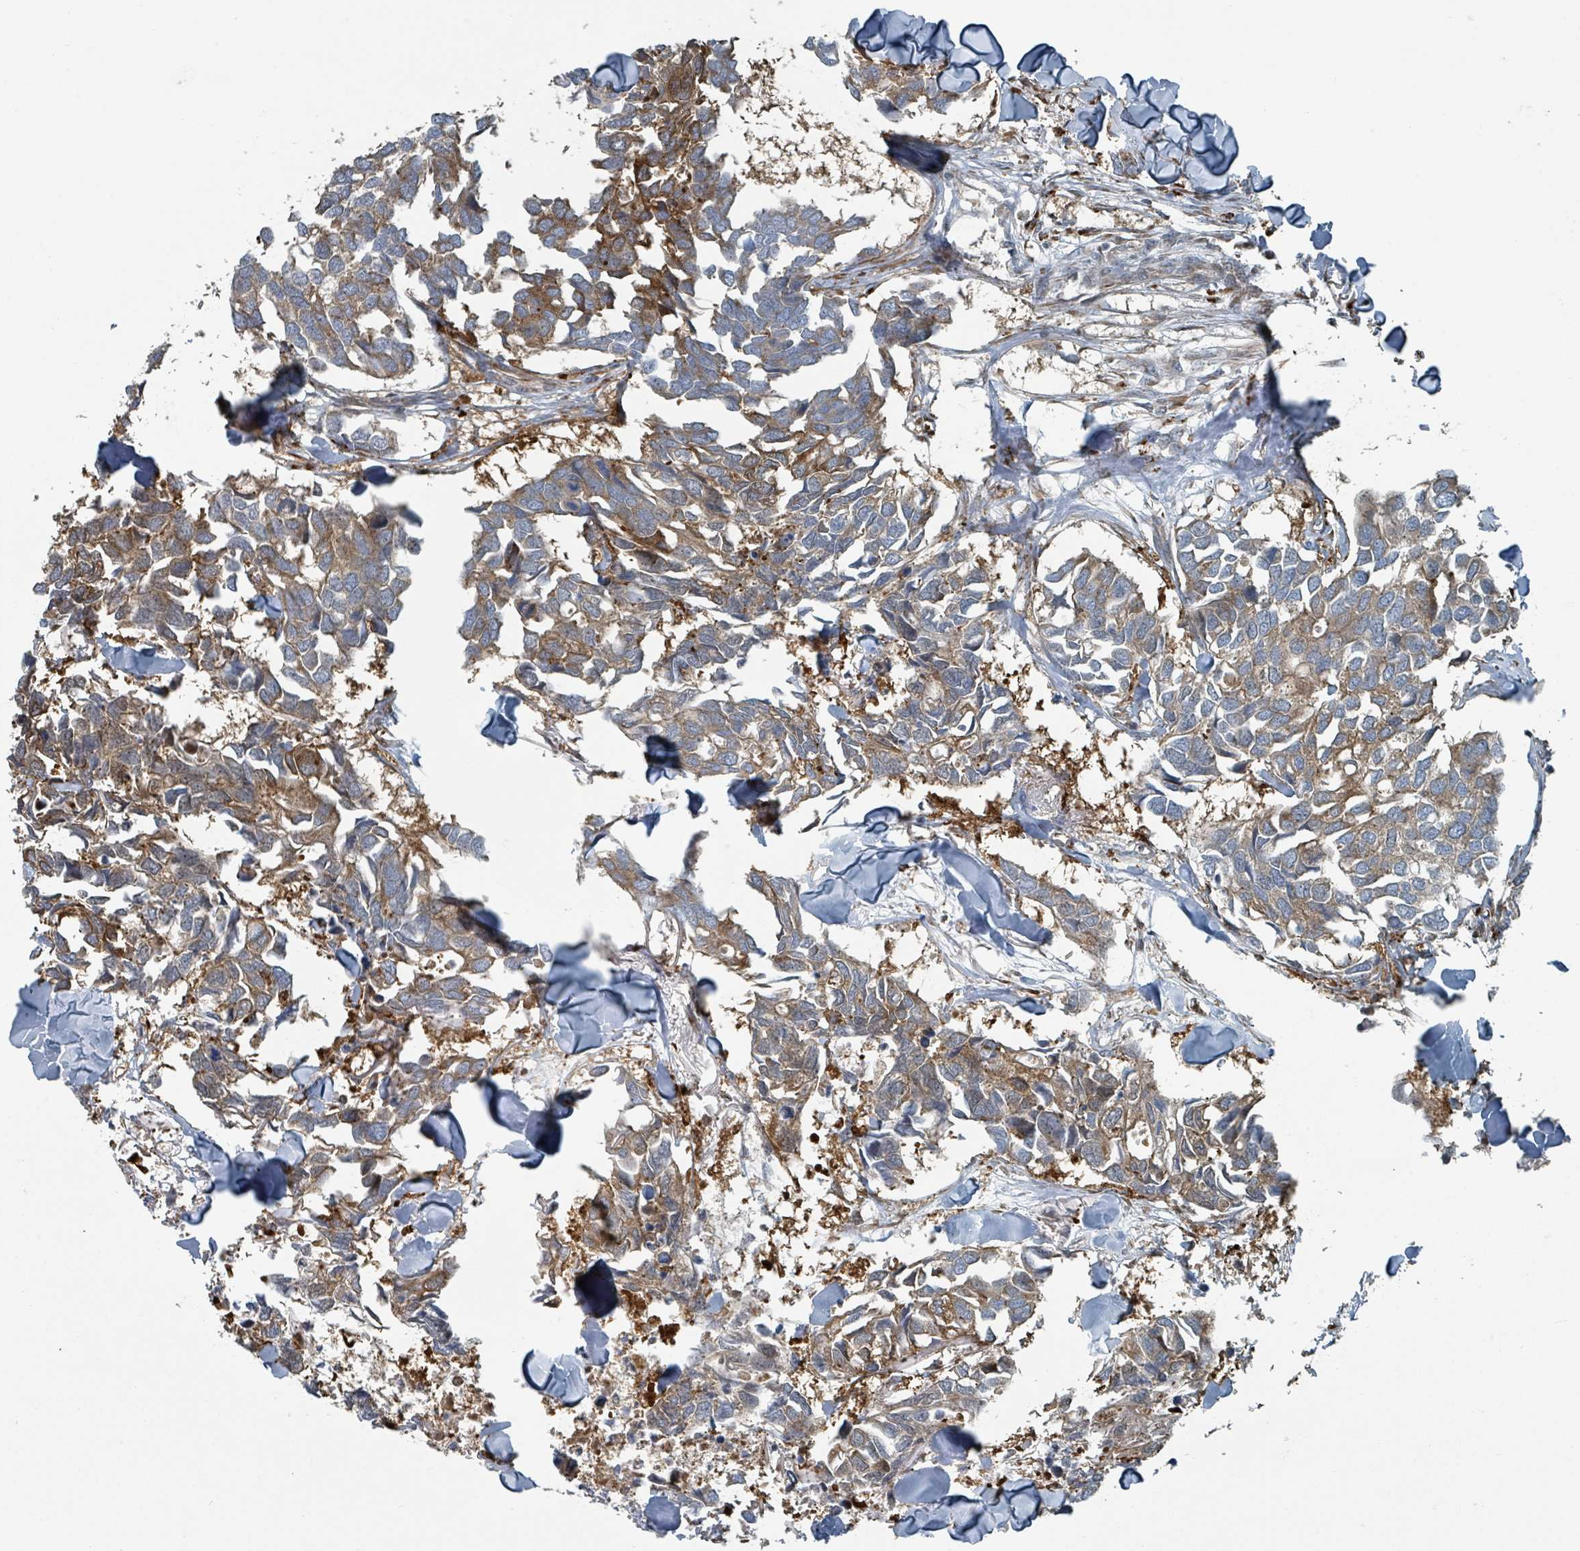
{"staining": {"intensity": "moderate", "quantity": ">75%", "location": "cytoplasmic/membranous"}, "tissue": "breast cancer", "cell_type": "Tumor cells", "image_type": "cancer", "snomed": [{"axis": "morphology", "description": "Duct carcinoma"}, {"axis": "topography", "description": "Breast"}], "caption": "High-magnification brightfield microscopy of breast cancer (infiltrating ductal carcinoma) stained with DAB (brown) and counterstained with hematoxylin (blue). tumor cells exhibit moderate cytoplasmic/membranous staining is seen in about>75% of cells.", "gene": "RHPN2", "patient": {"sex": "female", "age": 83}}